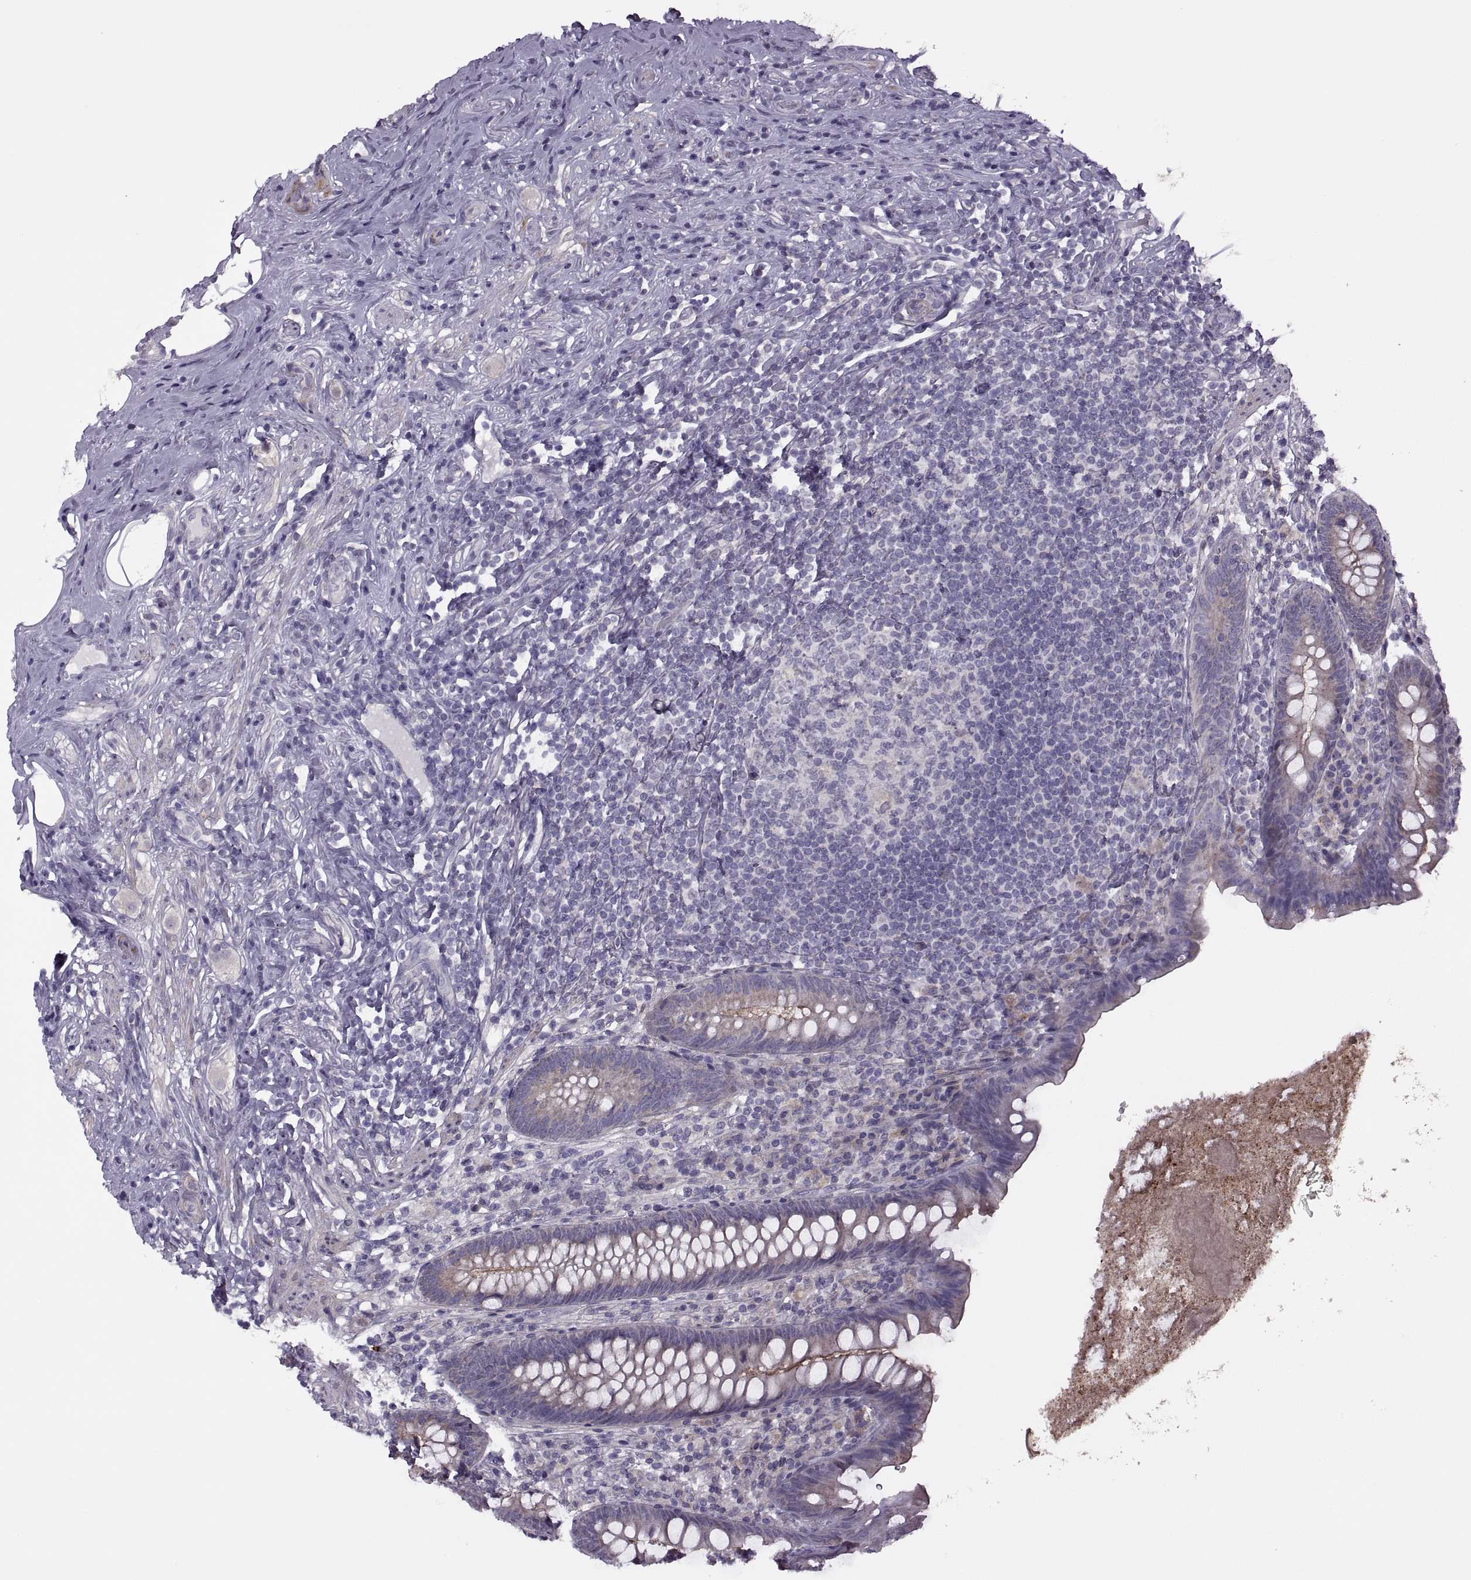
{"staining": {"intensity": "negative", "quantity": "none", "location": "none"}, "tissue": "appendix", "cell_type": "Glandular cells", "image_type": "normal", "snomed": [{"axis": "morphology", "description": "Normal tissue, NOS"}, {"axis": "topography", "description": "Appendix"}], "caption": "Immunohistochemistry (IHC) of normal human appendix reveals no positivity in glandular cells.", "gene": "RIPK4", "patient": {"sex": "male", "age": 47}}